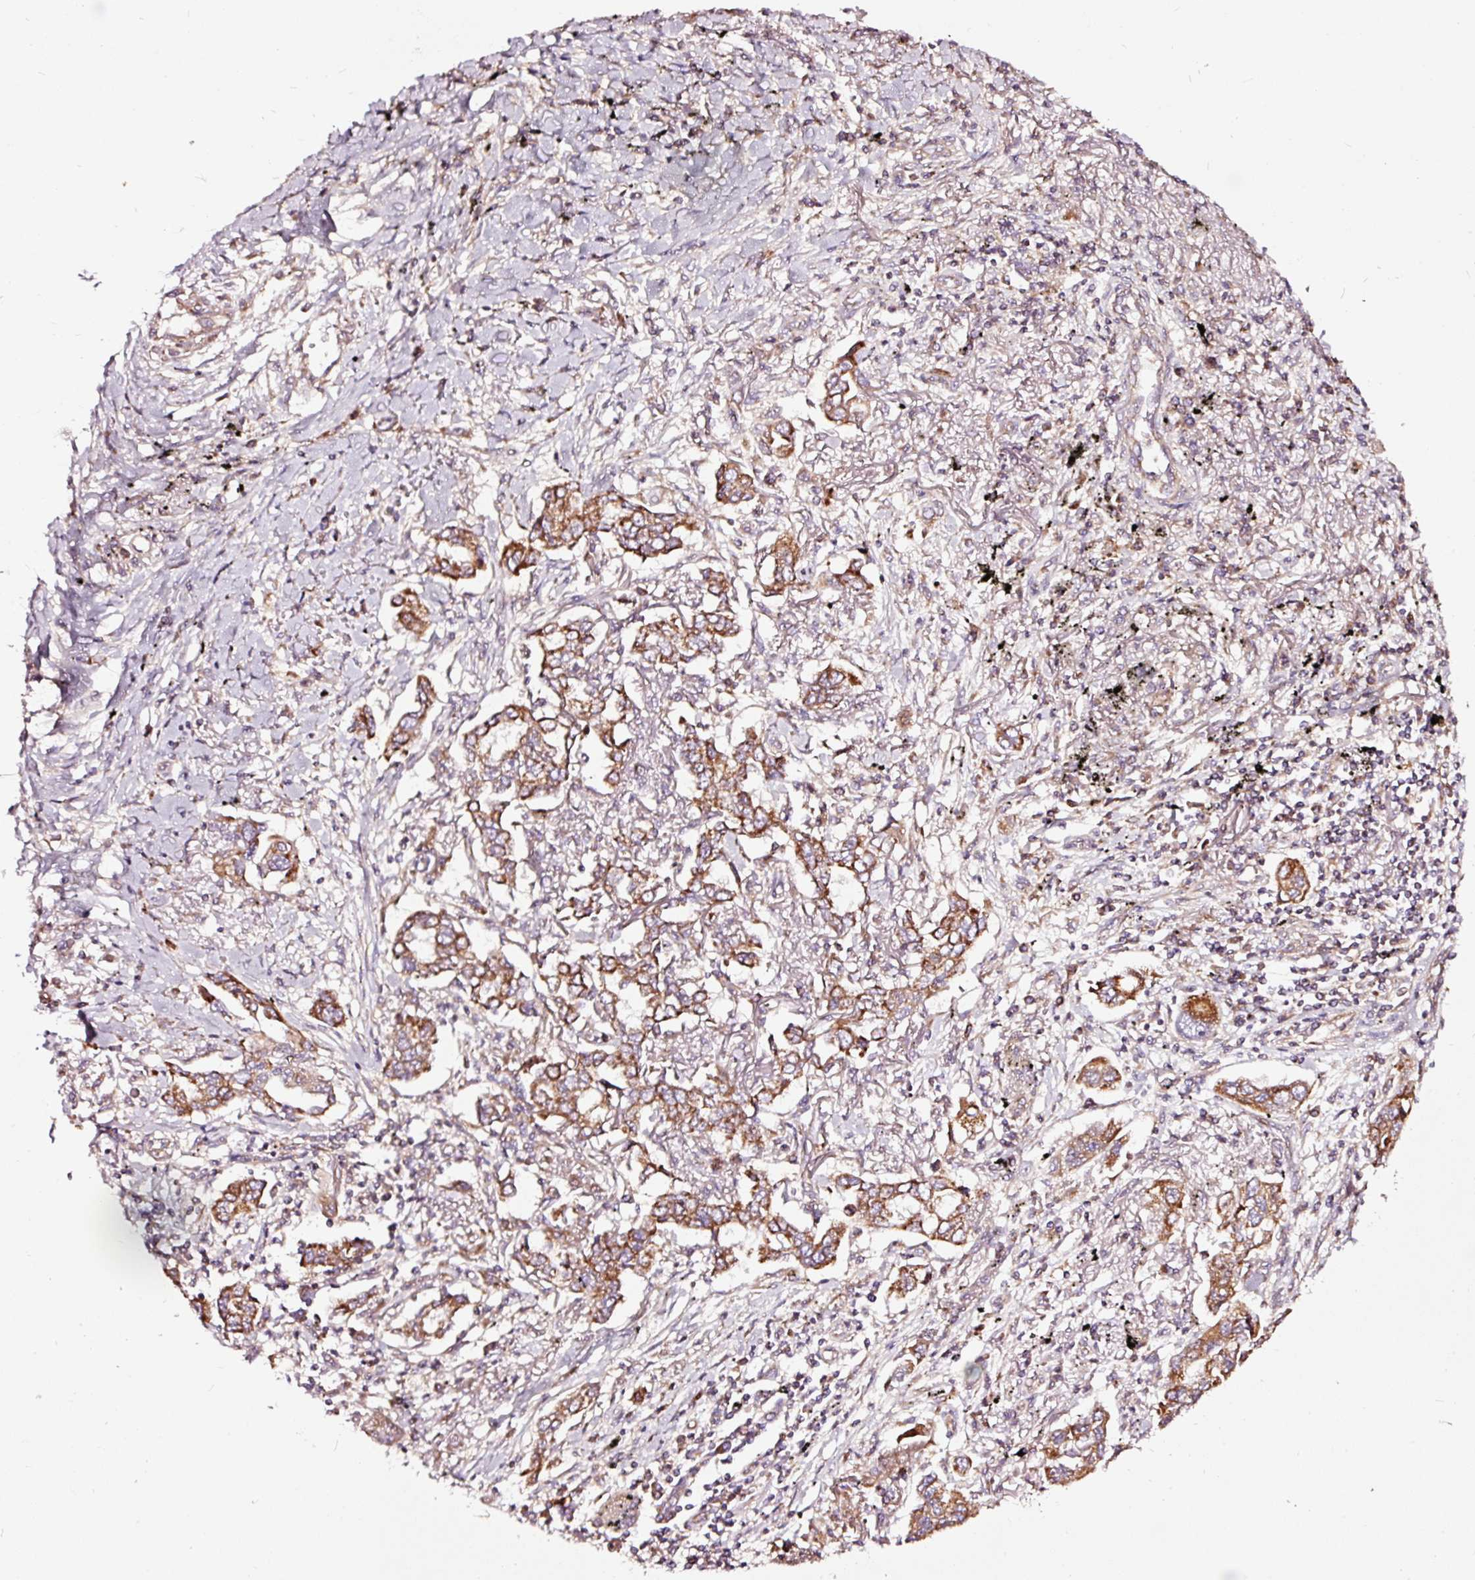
{"staining": {"intensity": "moderate", "quantity": ">75%", "location": "cytoplasmic/membranous"}, "tissue": "lung cancer", "cell_type": "Tumor cells", "image_type": "cancer", "snomed": [{"axis": "morphology", "description": "Adenocarcinoma, NOS"}, {"axis": "topography", "description": "Lung"}], "caption": "About >75% of tumor cells in human lung adenocarcinoma show moderate cytoplasmic/membranous protein expression as visualized by brown immunohistochemical staining.", "gene": "TPM1", "patient": {"sex": "male", "age": 76}}